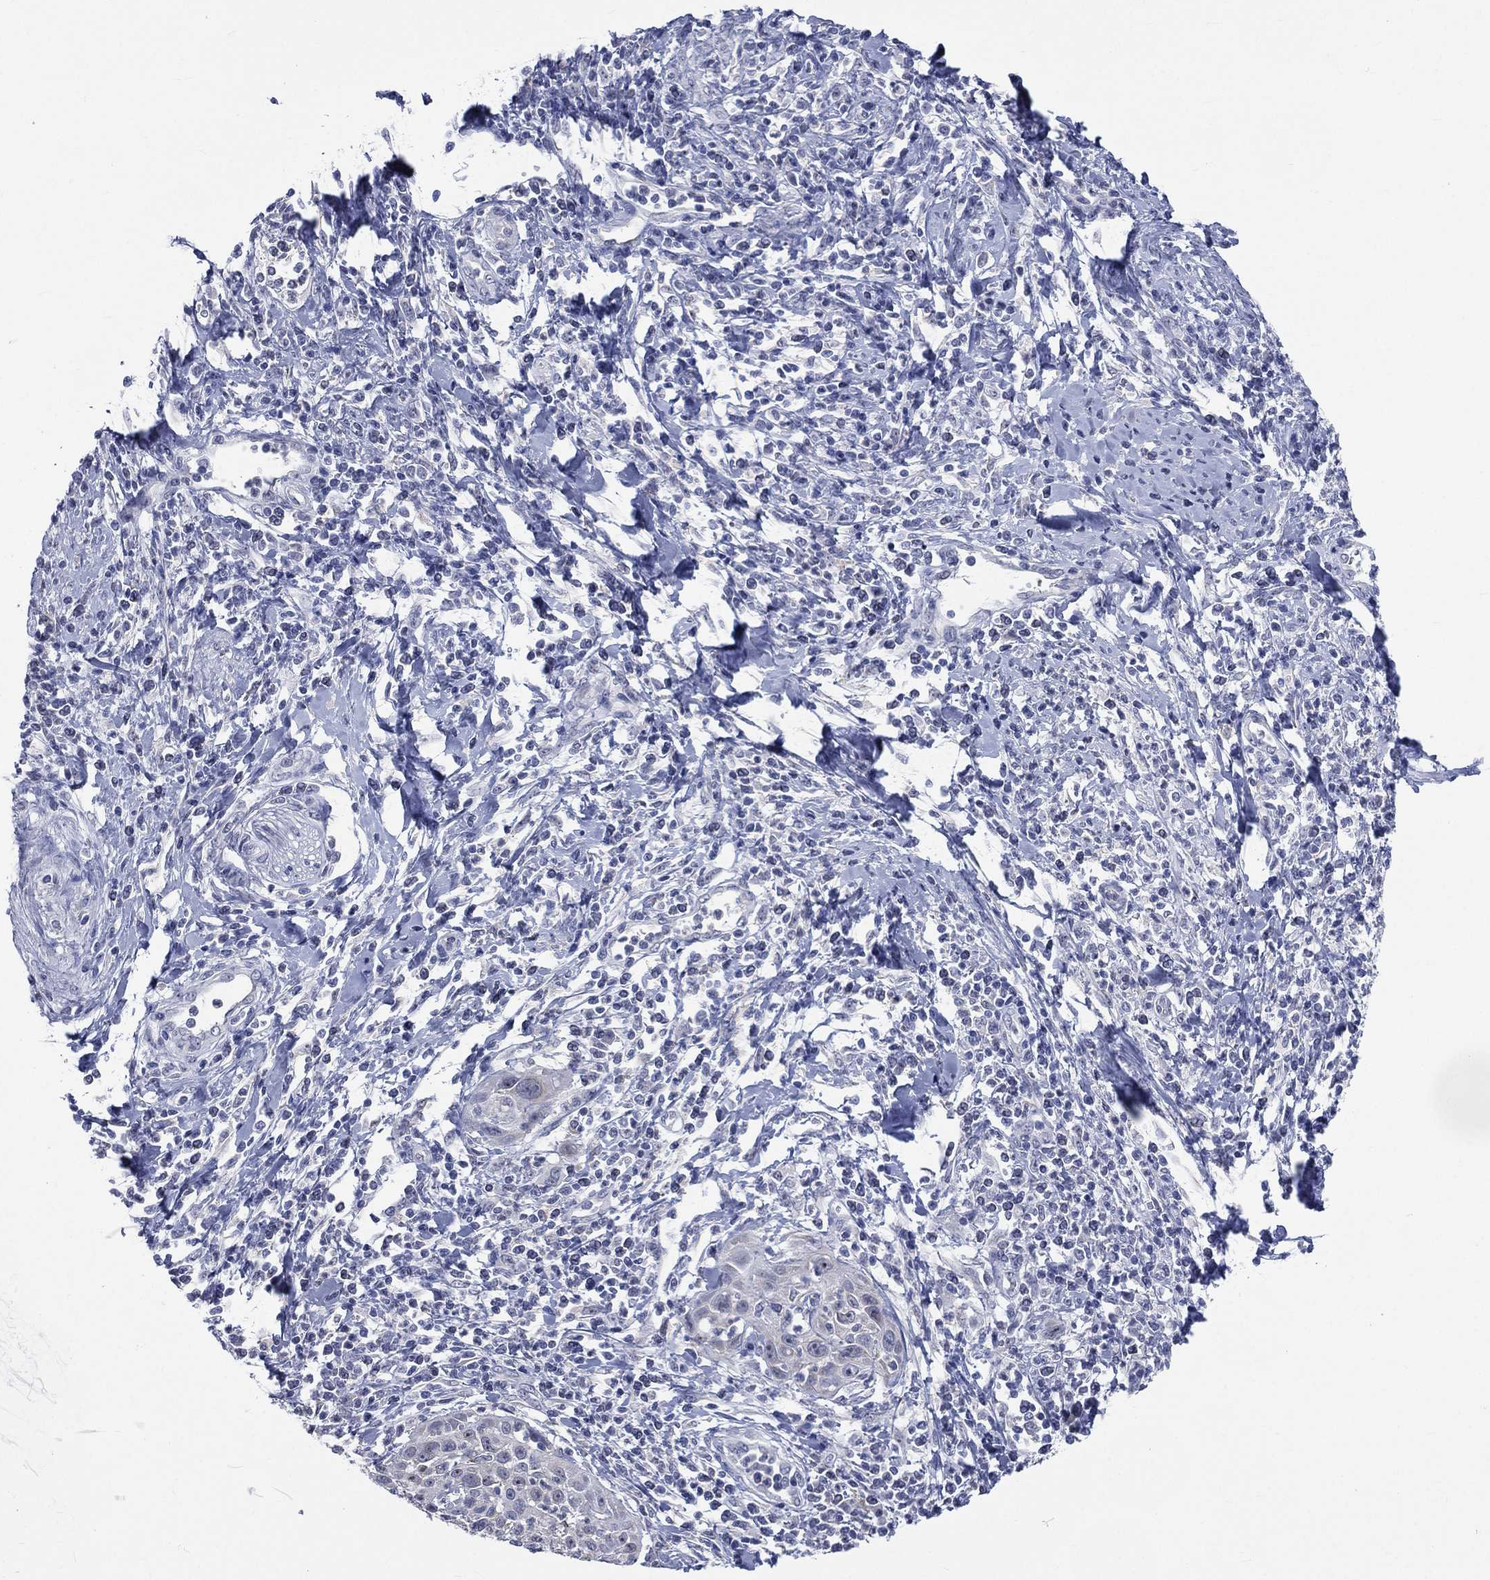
{"staining": {"intensity": "negative", "quantity": "none", "location": "none"}, "tissue": "cervical cancer", "cell_type": "Tumor cells", "image_type": "cancer", "snomed": [{"axis": "morphology", "description": "Squamous cell carcinoma, NOS"}, {"axis": "topography", "description": "Cervix"}], "caption": "This is an immunohistochemistry photomicrograph of cervical cancer. There is no positivity in tumor cells.", "gene": "AKAP3", "patient": {"sex": "female", "age": 26}}